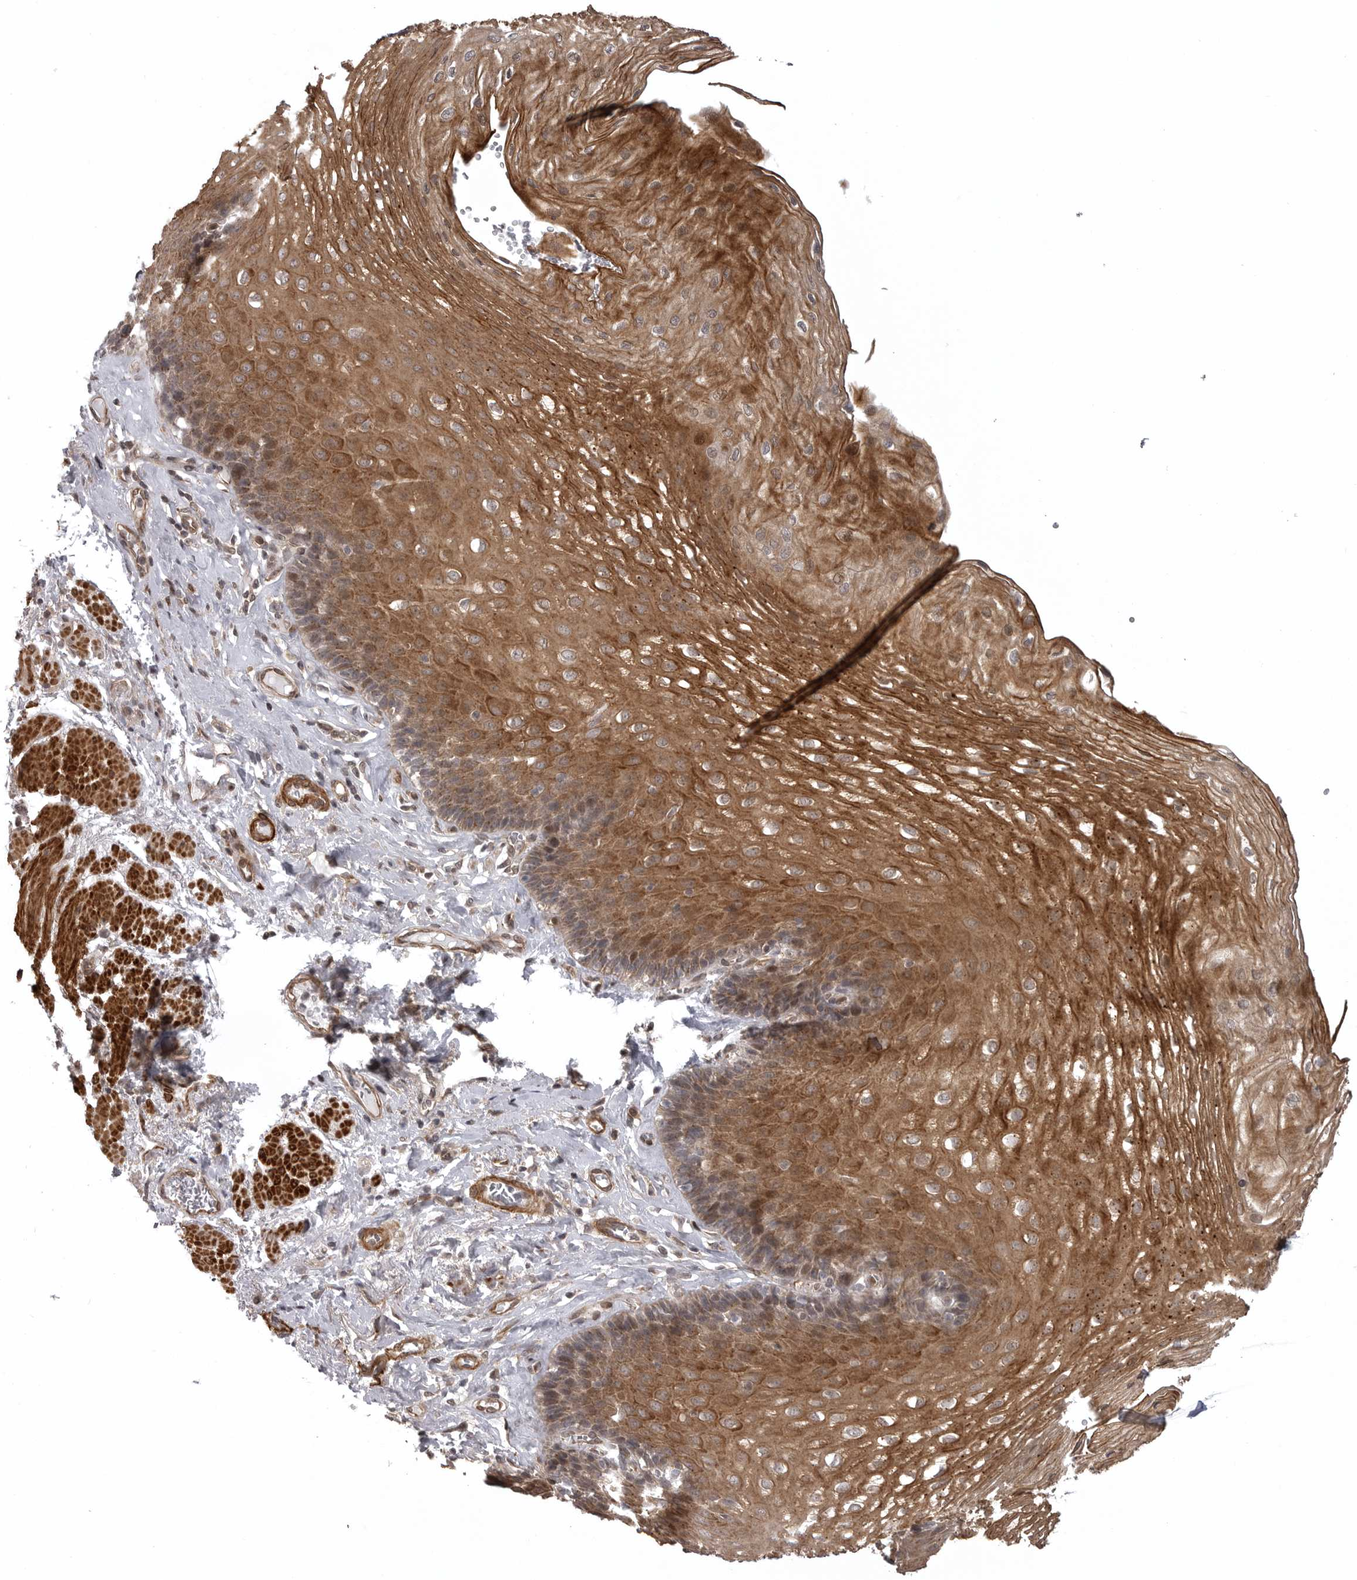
{"staining": {"intensity": "moderate", "quantity": ">75%", "location": "cytoplasmic/membranous"}, "tissue": "esophagus", "cell_type": "Squamous epithelial cells", "image_type": "normal", "snomed": [{"axis": "morphology", "description": "Normal tissue, NOS"}, {"axis": "topography", "description": "Esophagus"}], "caption": "Immunohistochemistry (IHC) staining of benign esophagus, which exhibits medium levels of moderate cytoplasmic/membranous positivity in about >75% of squamous epithelial cells indicating moderate cytoplasmic/membranous protein positivity. The staining was performed using DAB (3,3'-diaminobenzidine) (brown) for protein detection and nuclei were counterstained in hematoxylin (blue).", "gene": "SNX16", "patient": {"sex": "female", "age": 66}}